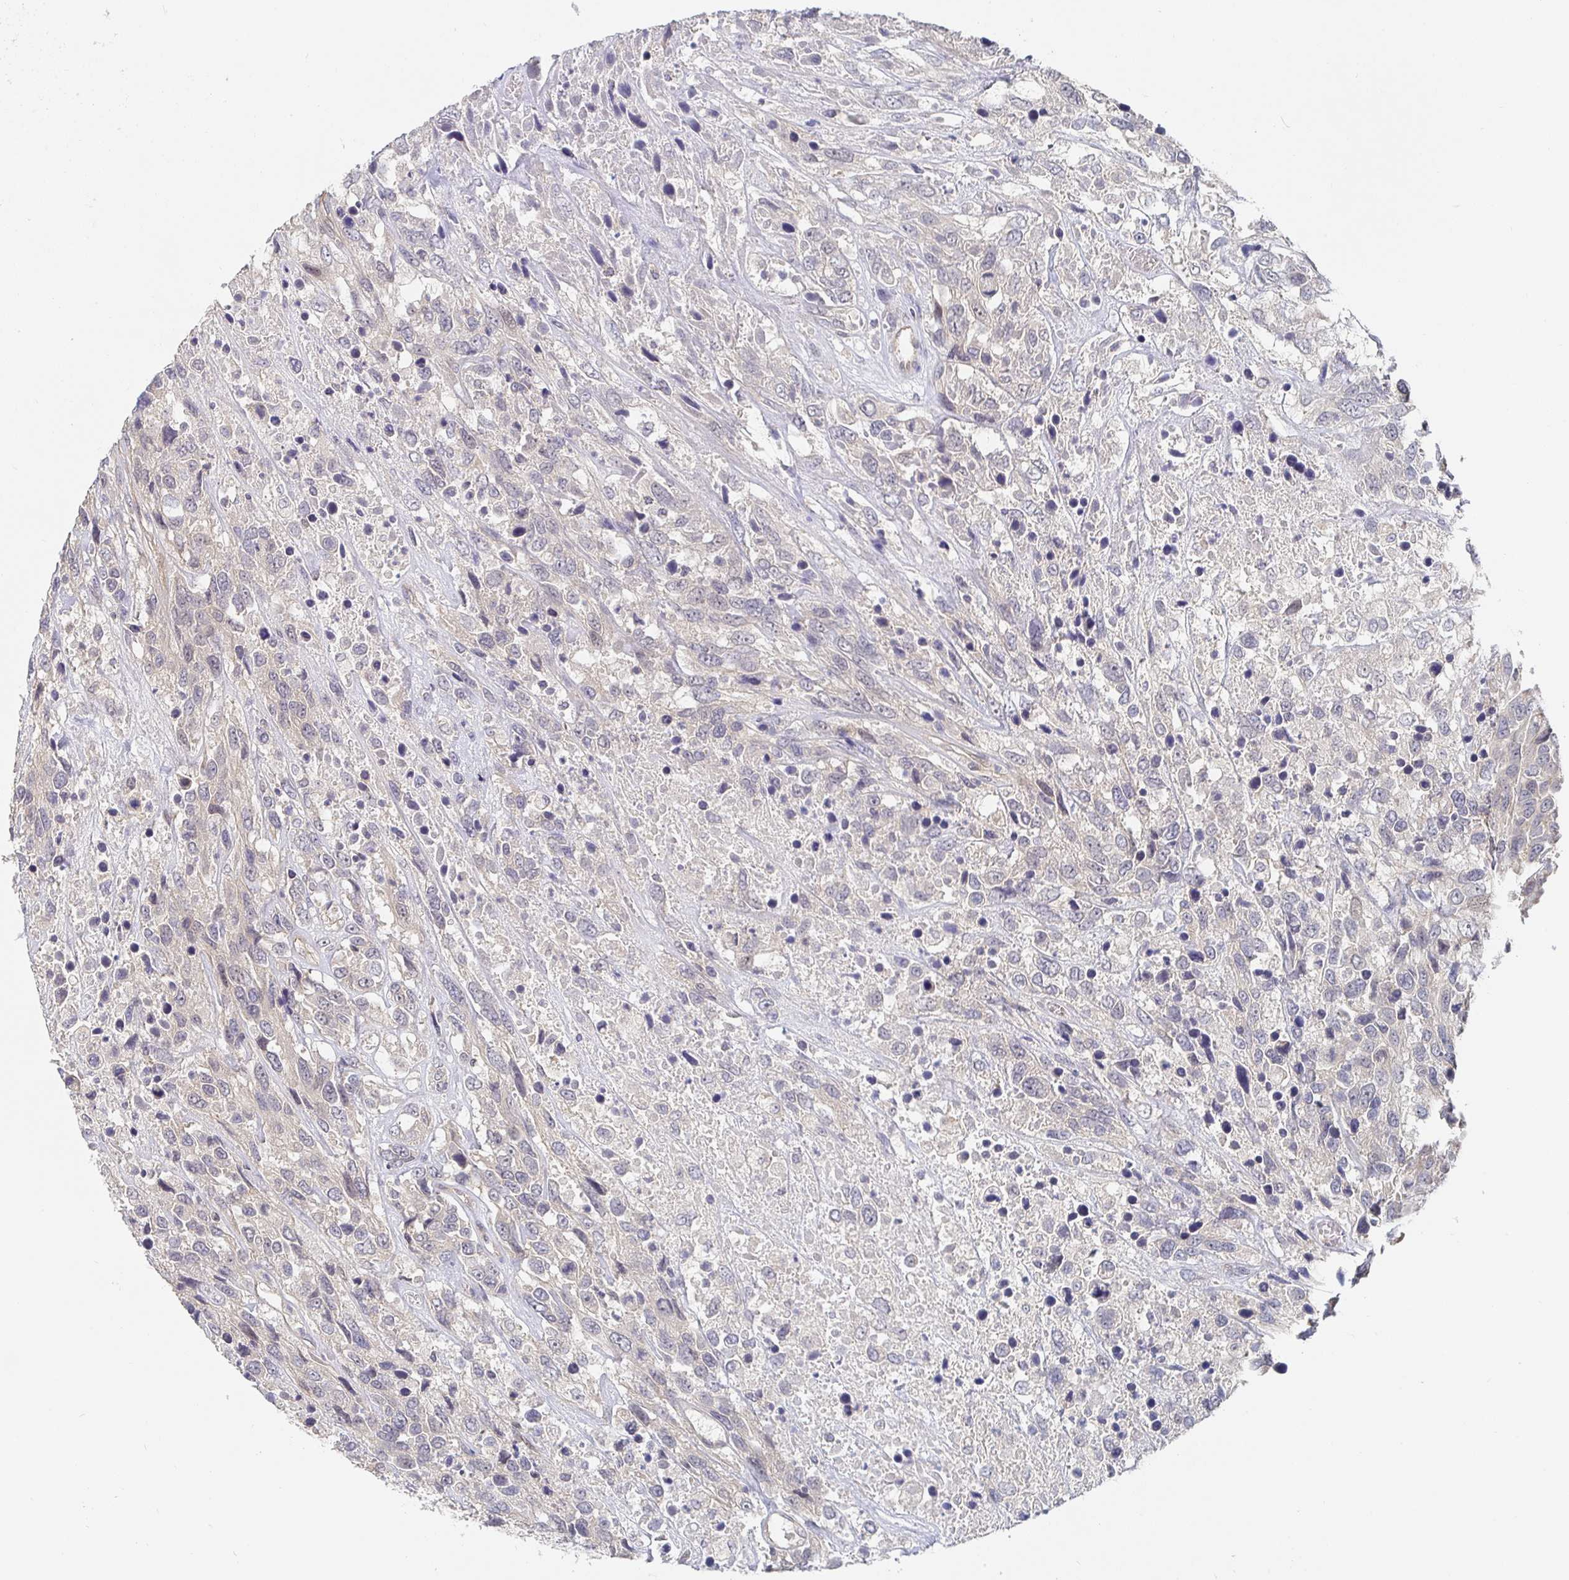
{"staining": {"intensity": "negative", "quantity": "none", "location": "none"}, "tissue": "urothelial cancer", "cell_type": "Tumor cells", "image_type": "cancer", "snomed": [{"axis": "morphology", "description": "Urothelial carcinoma, High grade"}, {"axis": "topography", "description": "Urinary bladder"}], "caption": "Immunohistochemical staining of urothelial cancer demonstrates no significant expression in tumor cells.", "gene": "MEIS1", "patient": {"sex": "female", "age": 70}}